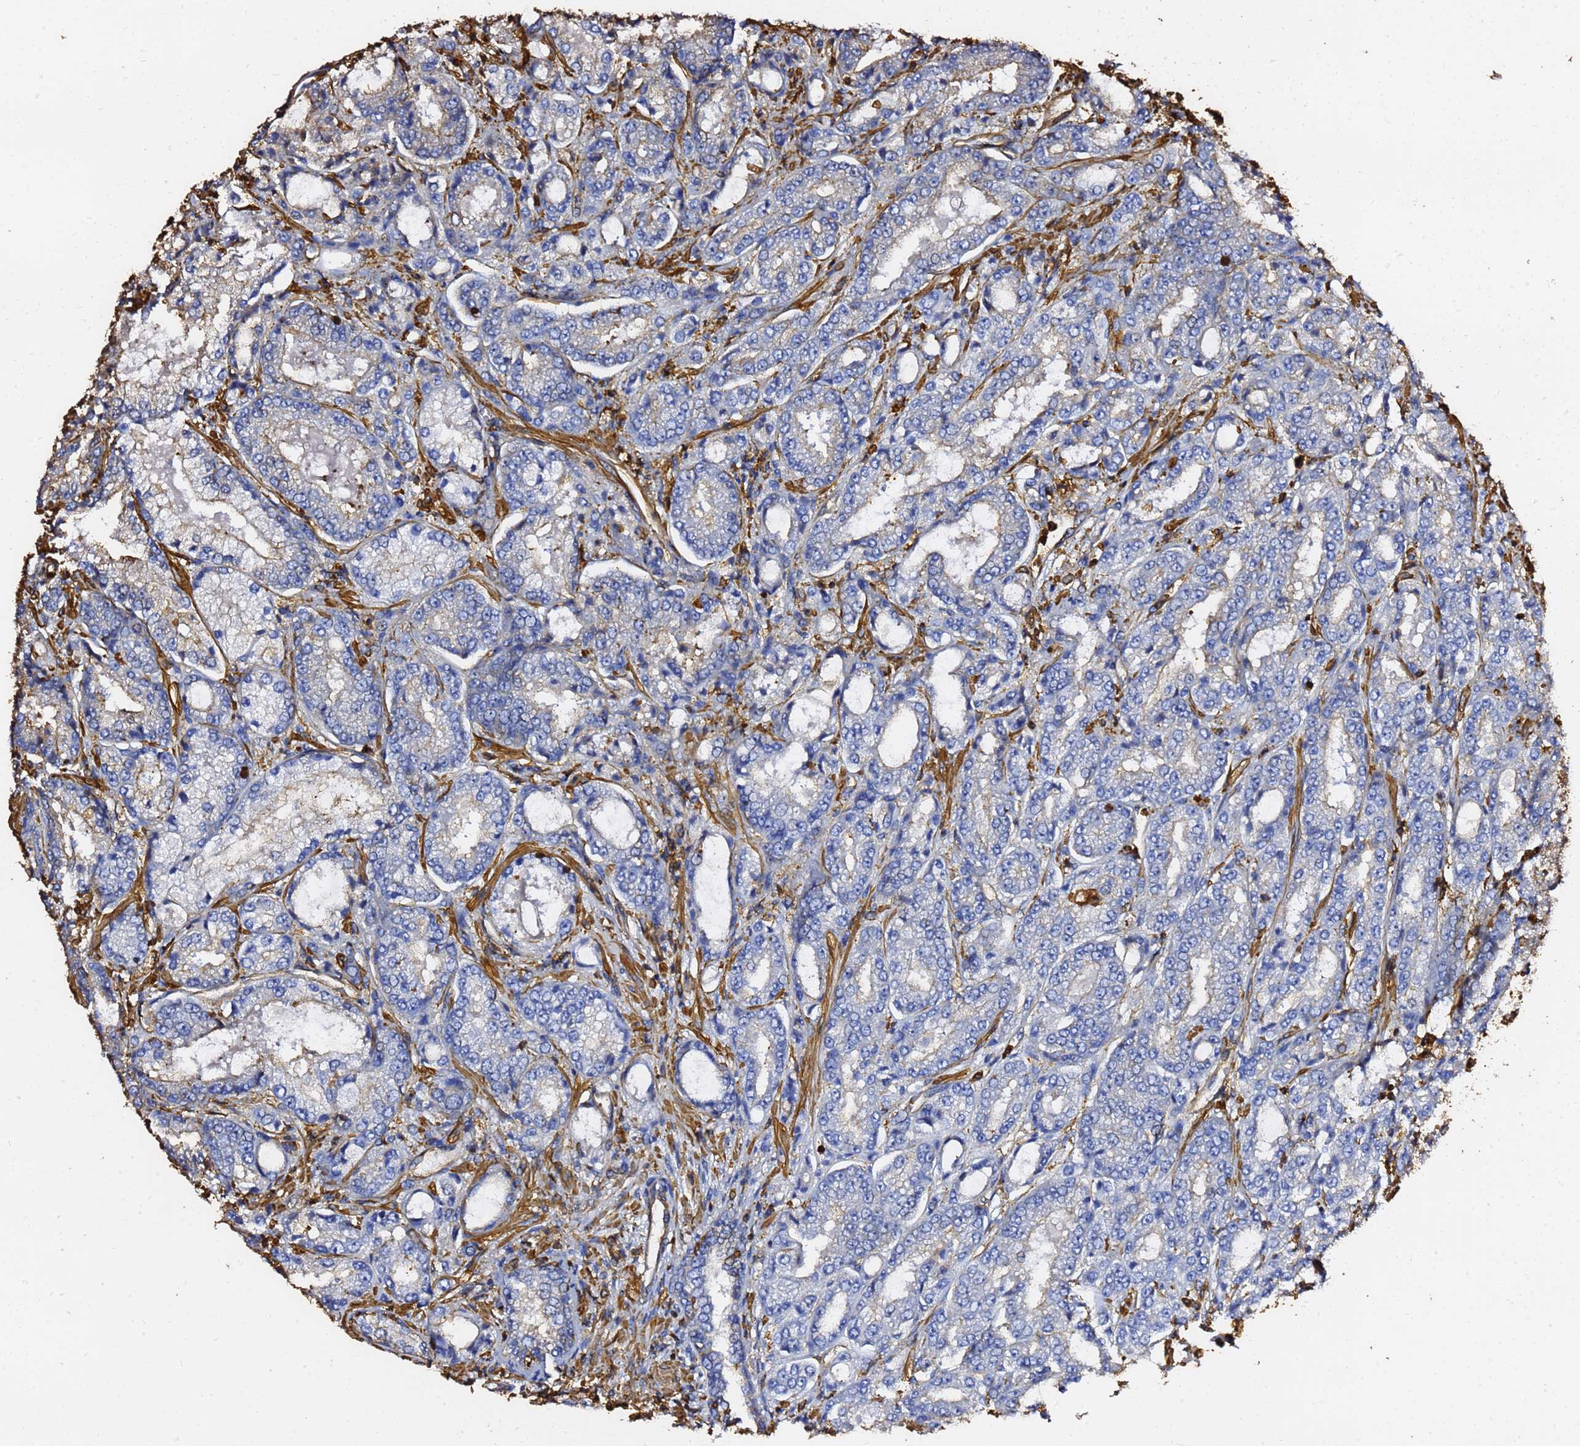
{"staining": {"intensity": "negative", "quantity": "none", "location": "none"}, "tissue": "prostate cancer", "cell_type": "Tumor cells", "image_type": "cancer", "snomed": [{"axis": "morphology", "description": "Adenocarcinoma, High grade"}, {"axis": "topography", "description": "Prostate"}], "caption": "There is no significant positivity in tumor cells of adenocarcinoma (high-grade) (prostate).", "gene": "ACTB", "patient": {"sex": "male", "age": 71}}